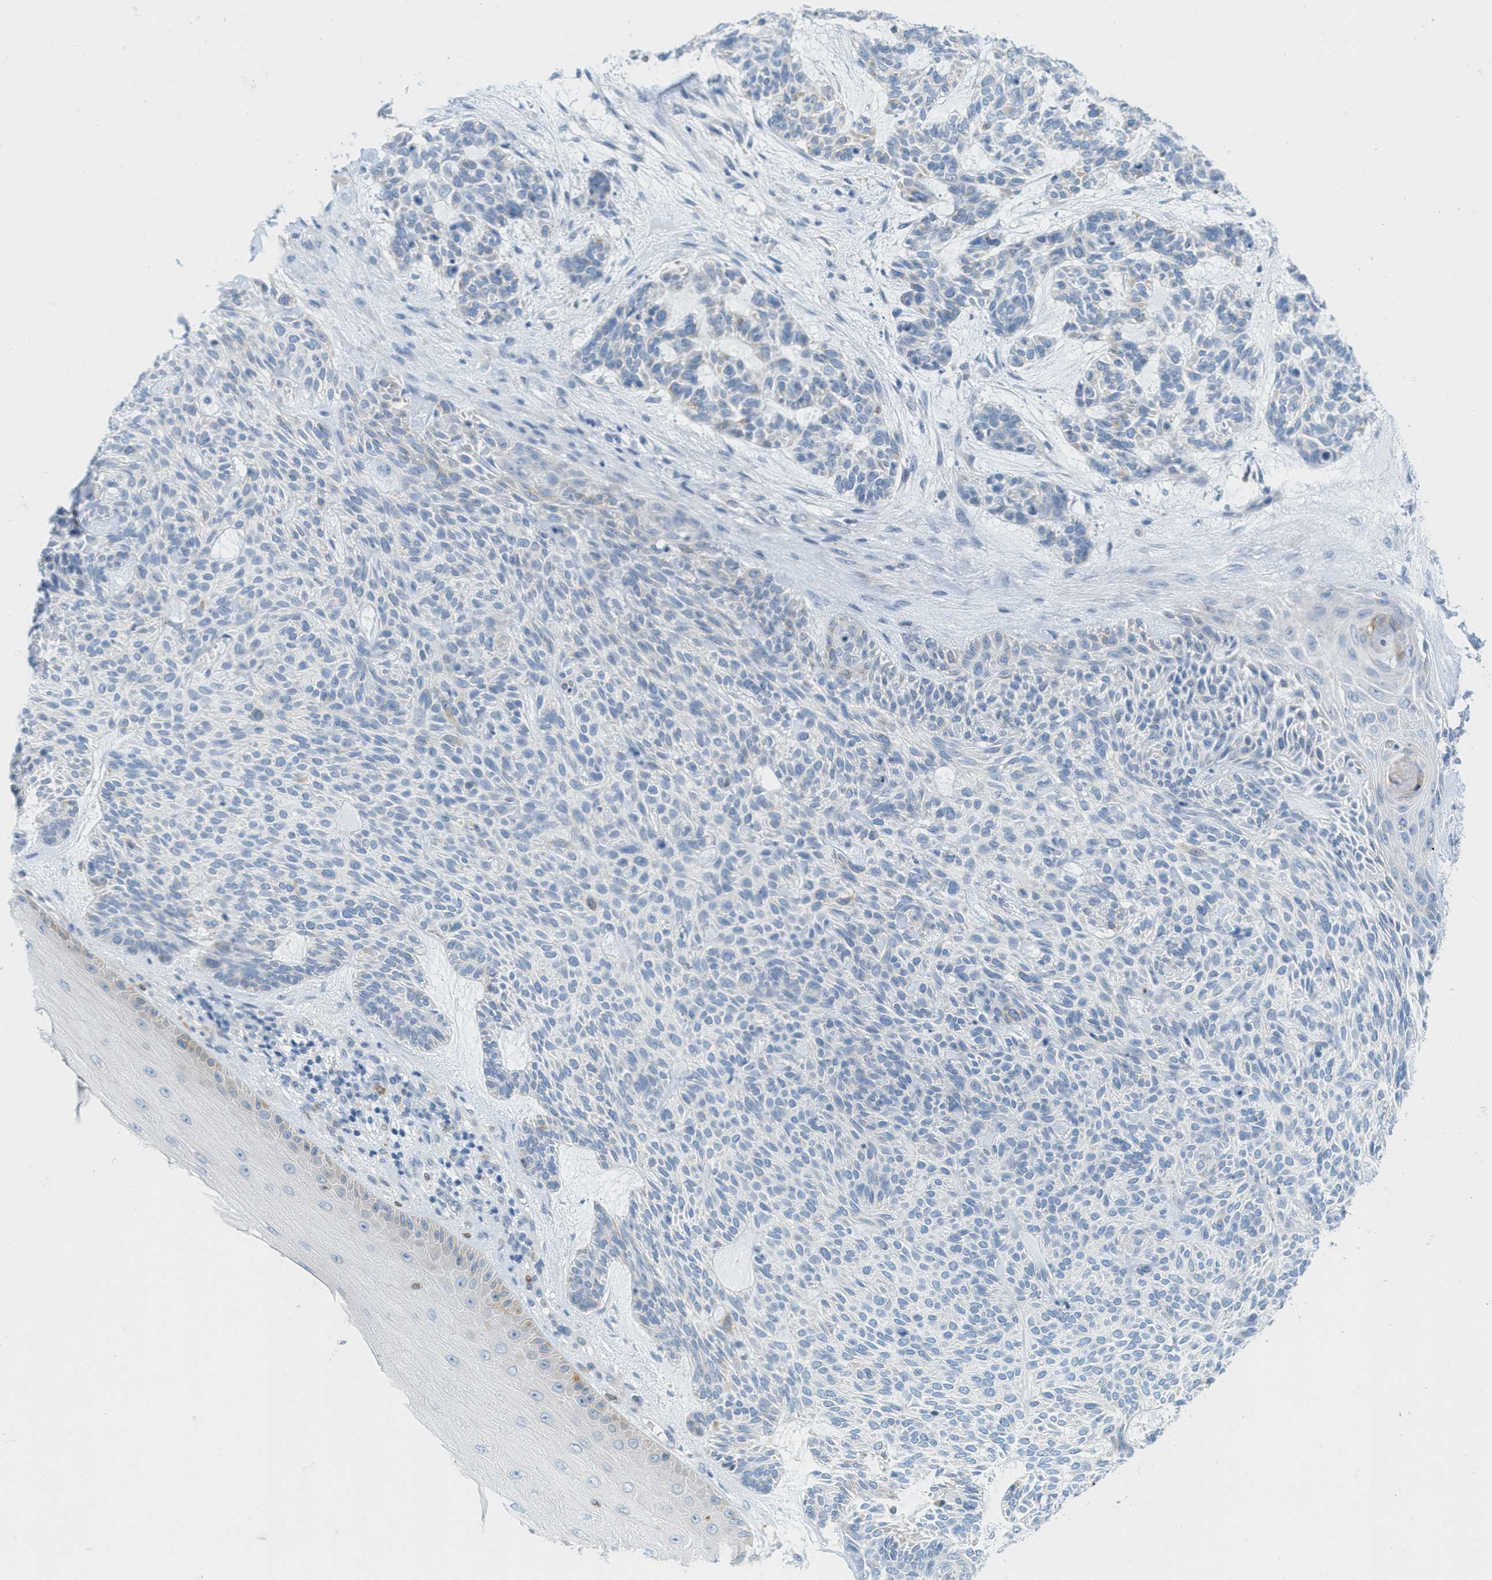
{"staining": {"intensity": "negative", "quantity": "none", "location": "none"}, "tissue": "skin cancer", "cell_type": "Tumor cells", "image_type": "cancer", "snomed": [{"axis": "morphology", "description": "Basal cell carcinoma"}, {"axis": "topography", "description": "Skin"}], "caption": "A histopathology image of human skin basal cell carcinoma is negative for staining in tumor cells.", "gene": "TEX264", "patient": {"sex": "male", "age": 55}}